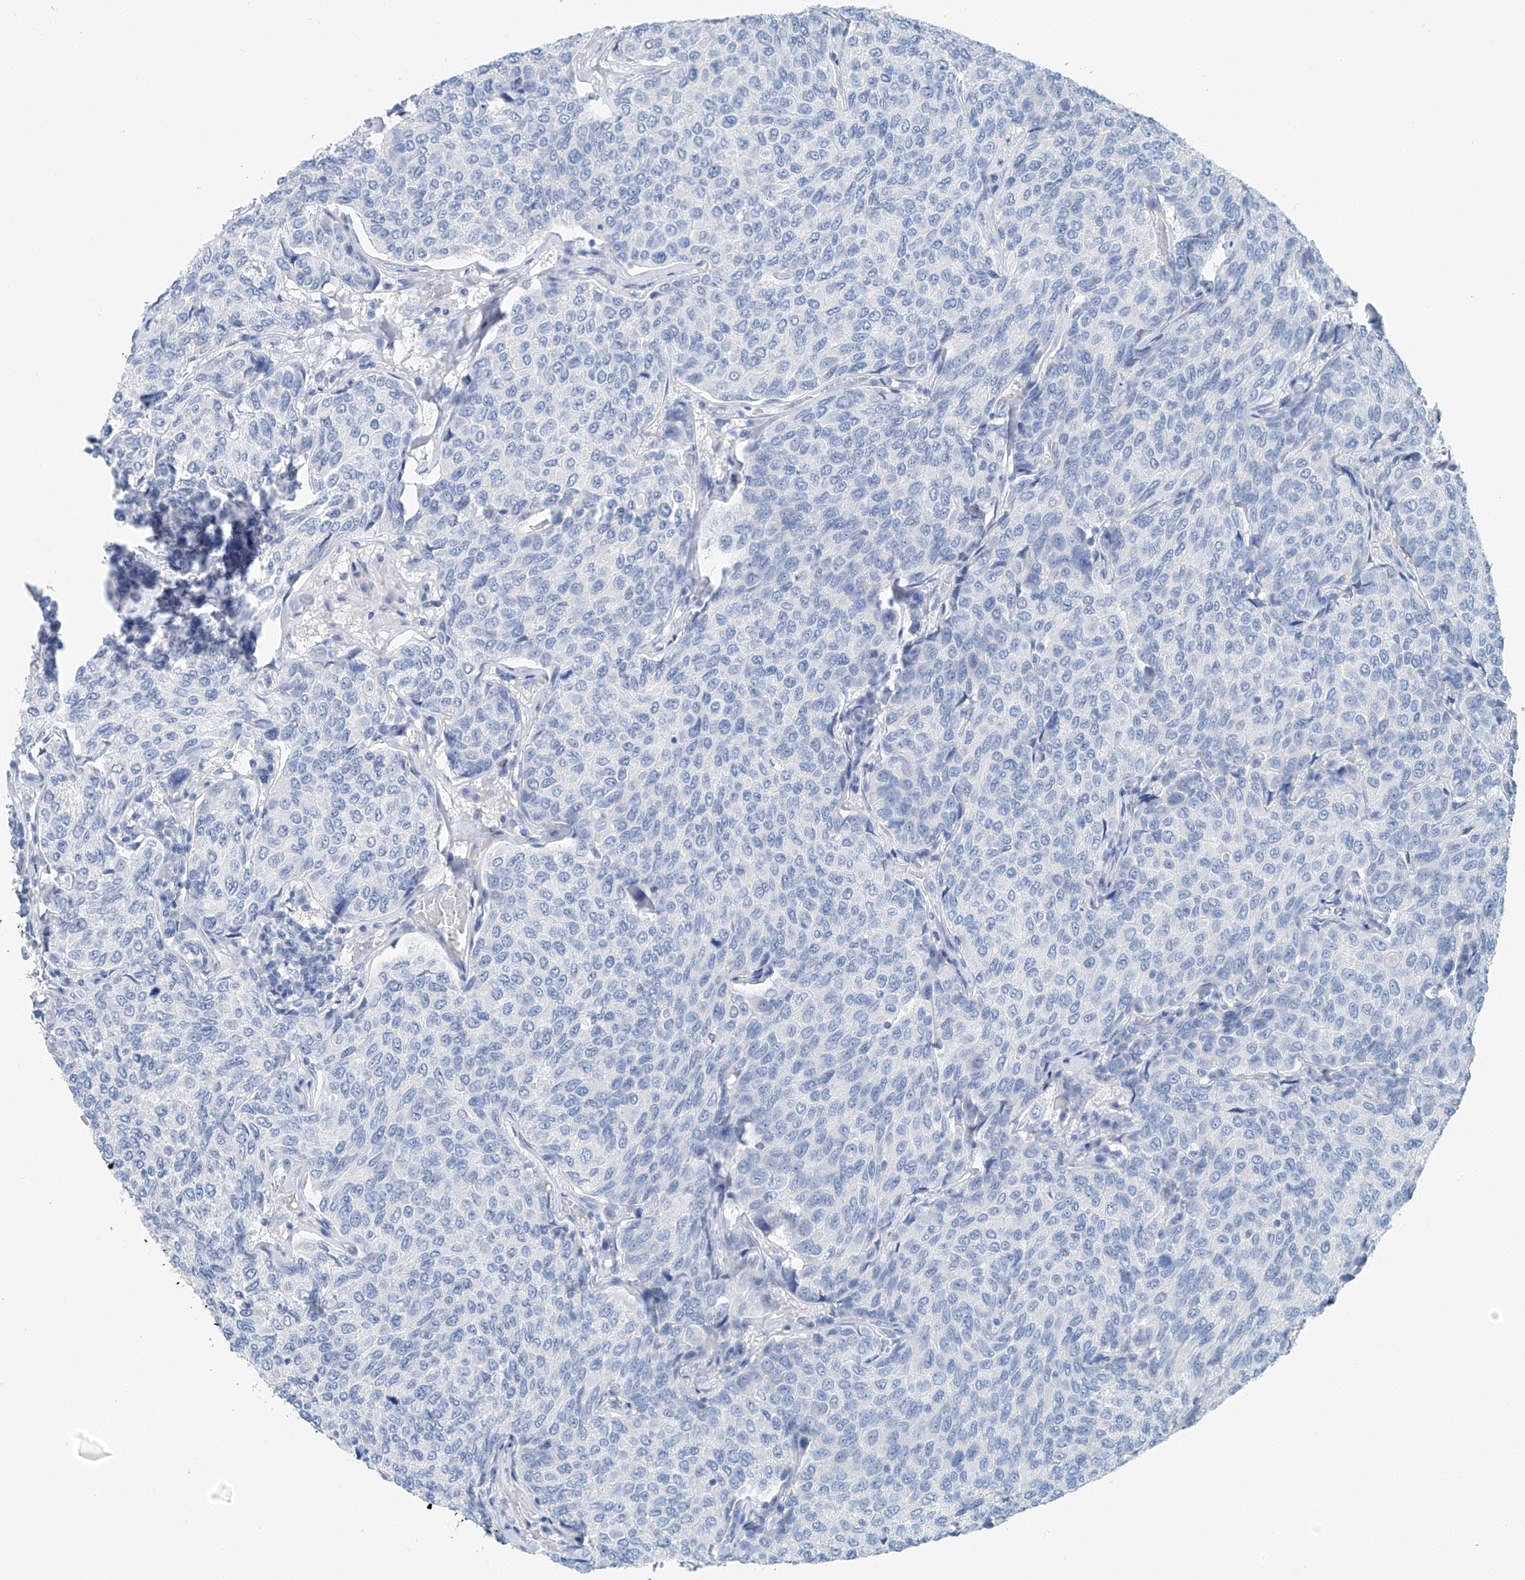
{"staining": {"intensity": "negative", "quantity": "none", "location": "none"}, "tissue": "breast cancer", "cell_type": "Tumor cells", "image_type": "cancer", "snomed": [{"axis": "morphology", "description": "Duct carcinoma"}, {"axis": "topography", "description": "Breast"}], "caption": "Invasive ductal carcinoma (breast) stained for a protein using immunohistochemistry (IHC) shows no staining tumor cells.", "gene": "C1orf87", "patient": {"sex": "female", "age": 55}}